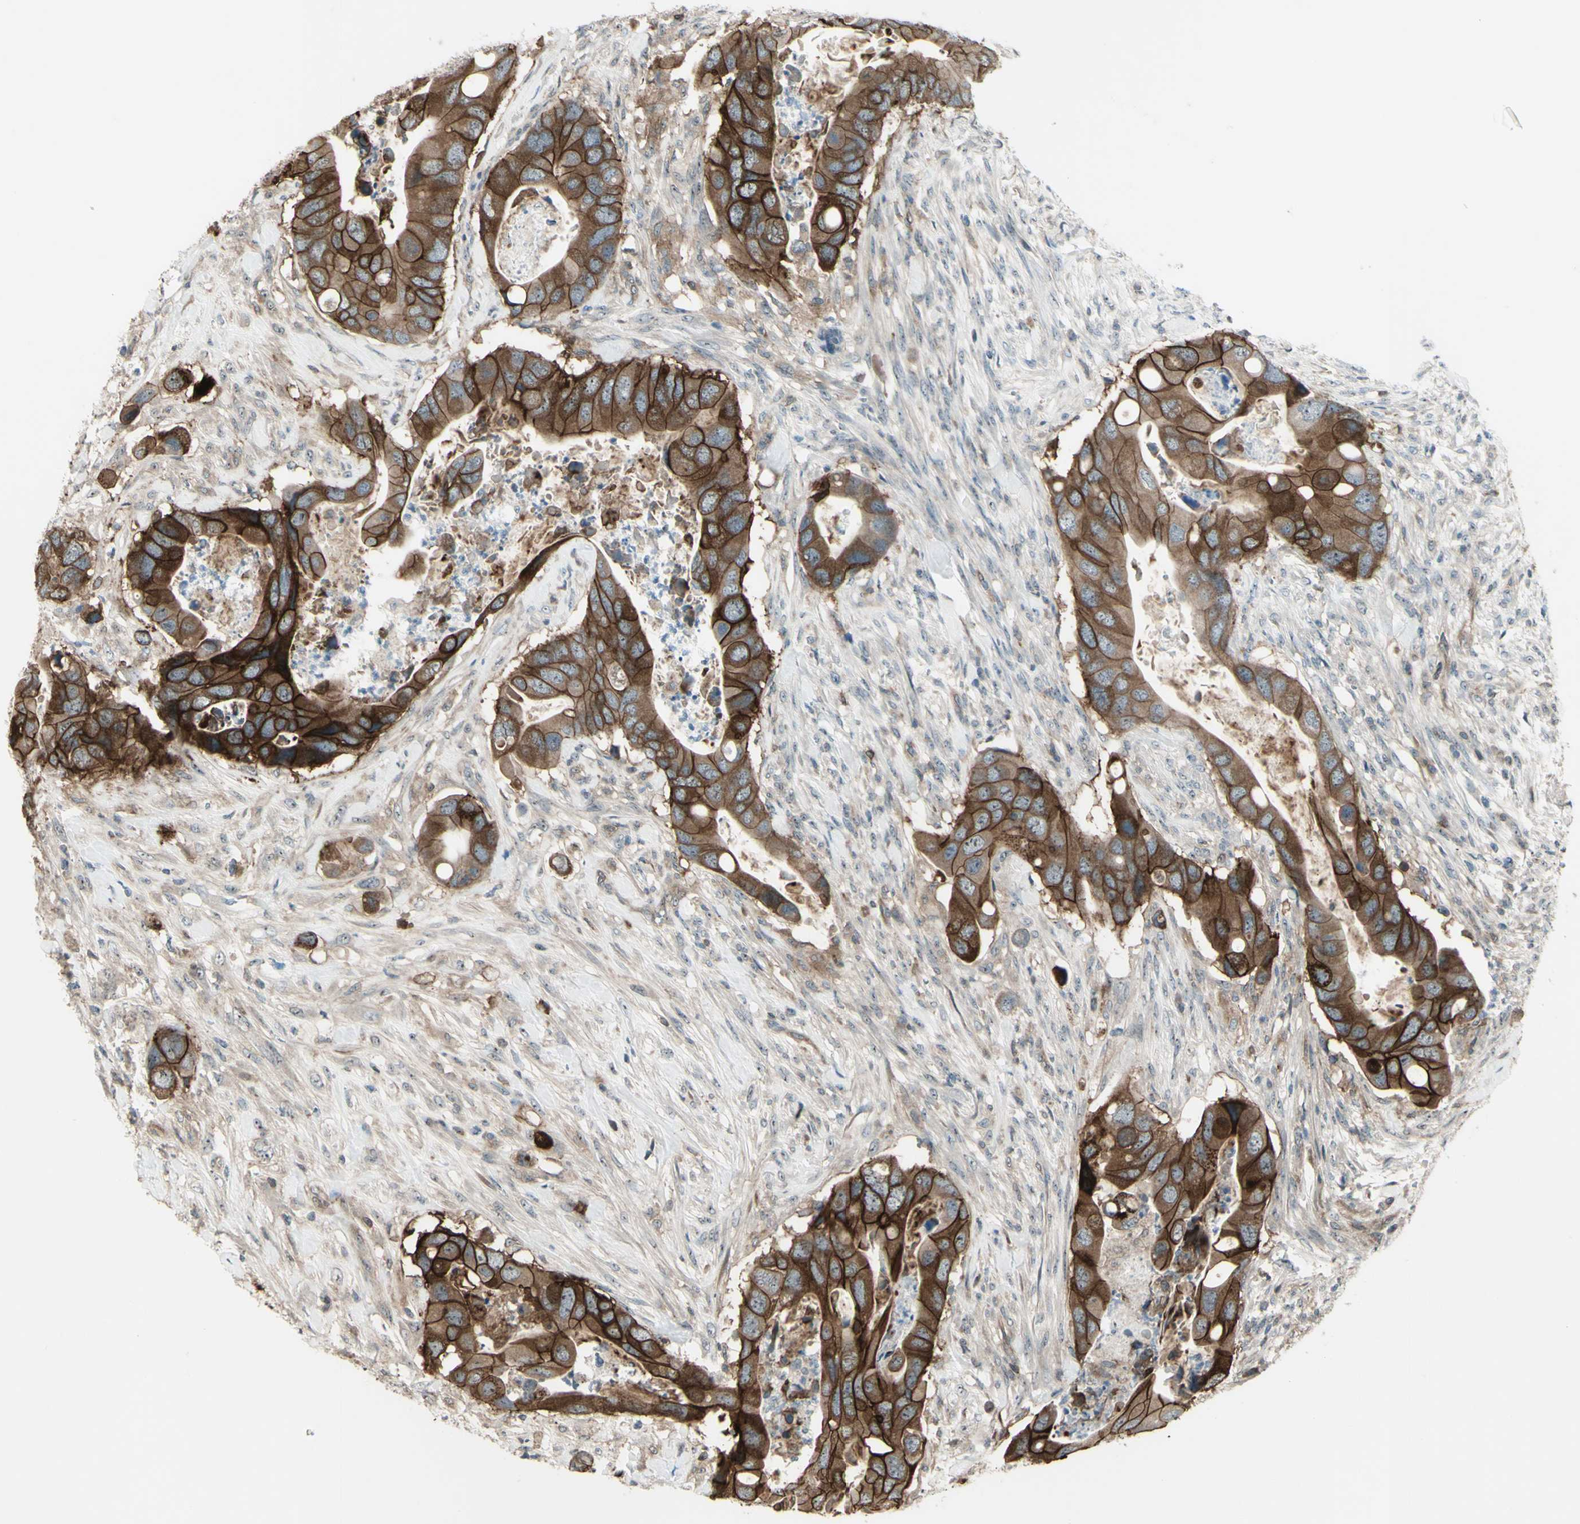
{"staining": {"intensity": "strong", "quantity": ">75%", "location": "cytoplasmic/membranous"}, "tissue": "colorectal cancer", "cell_type": "Tumor cells", "image_type": "cancer", "snomed": [{"axis": "morphology", "description": "Adenocarcinoma, NOS"}, {"axis": "topography", "description": "Rectum"}], "caption": "Immunohistochemistry (IHC) of colorectal cancer (adenocarcinoma) demonstrates high levels of strong cytoplasmic/membranous staining in about >75% of tumor cells.", "gene": "FXYD5", "patient": {"sex": "female", "age": 57}}